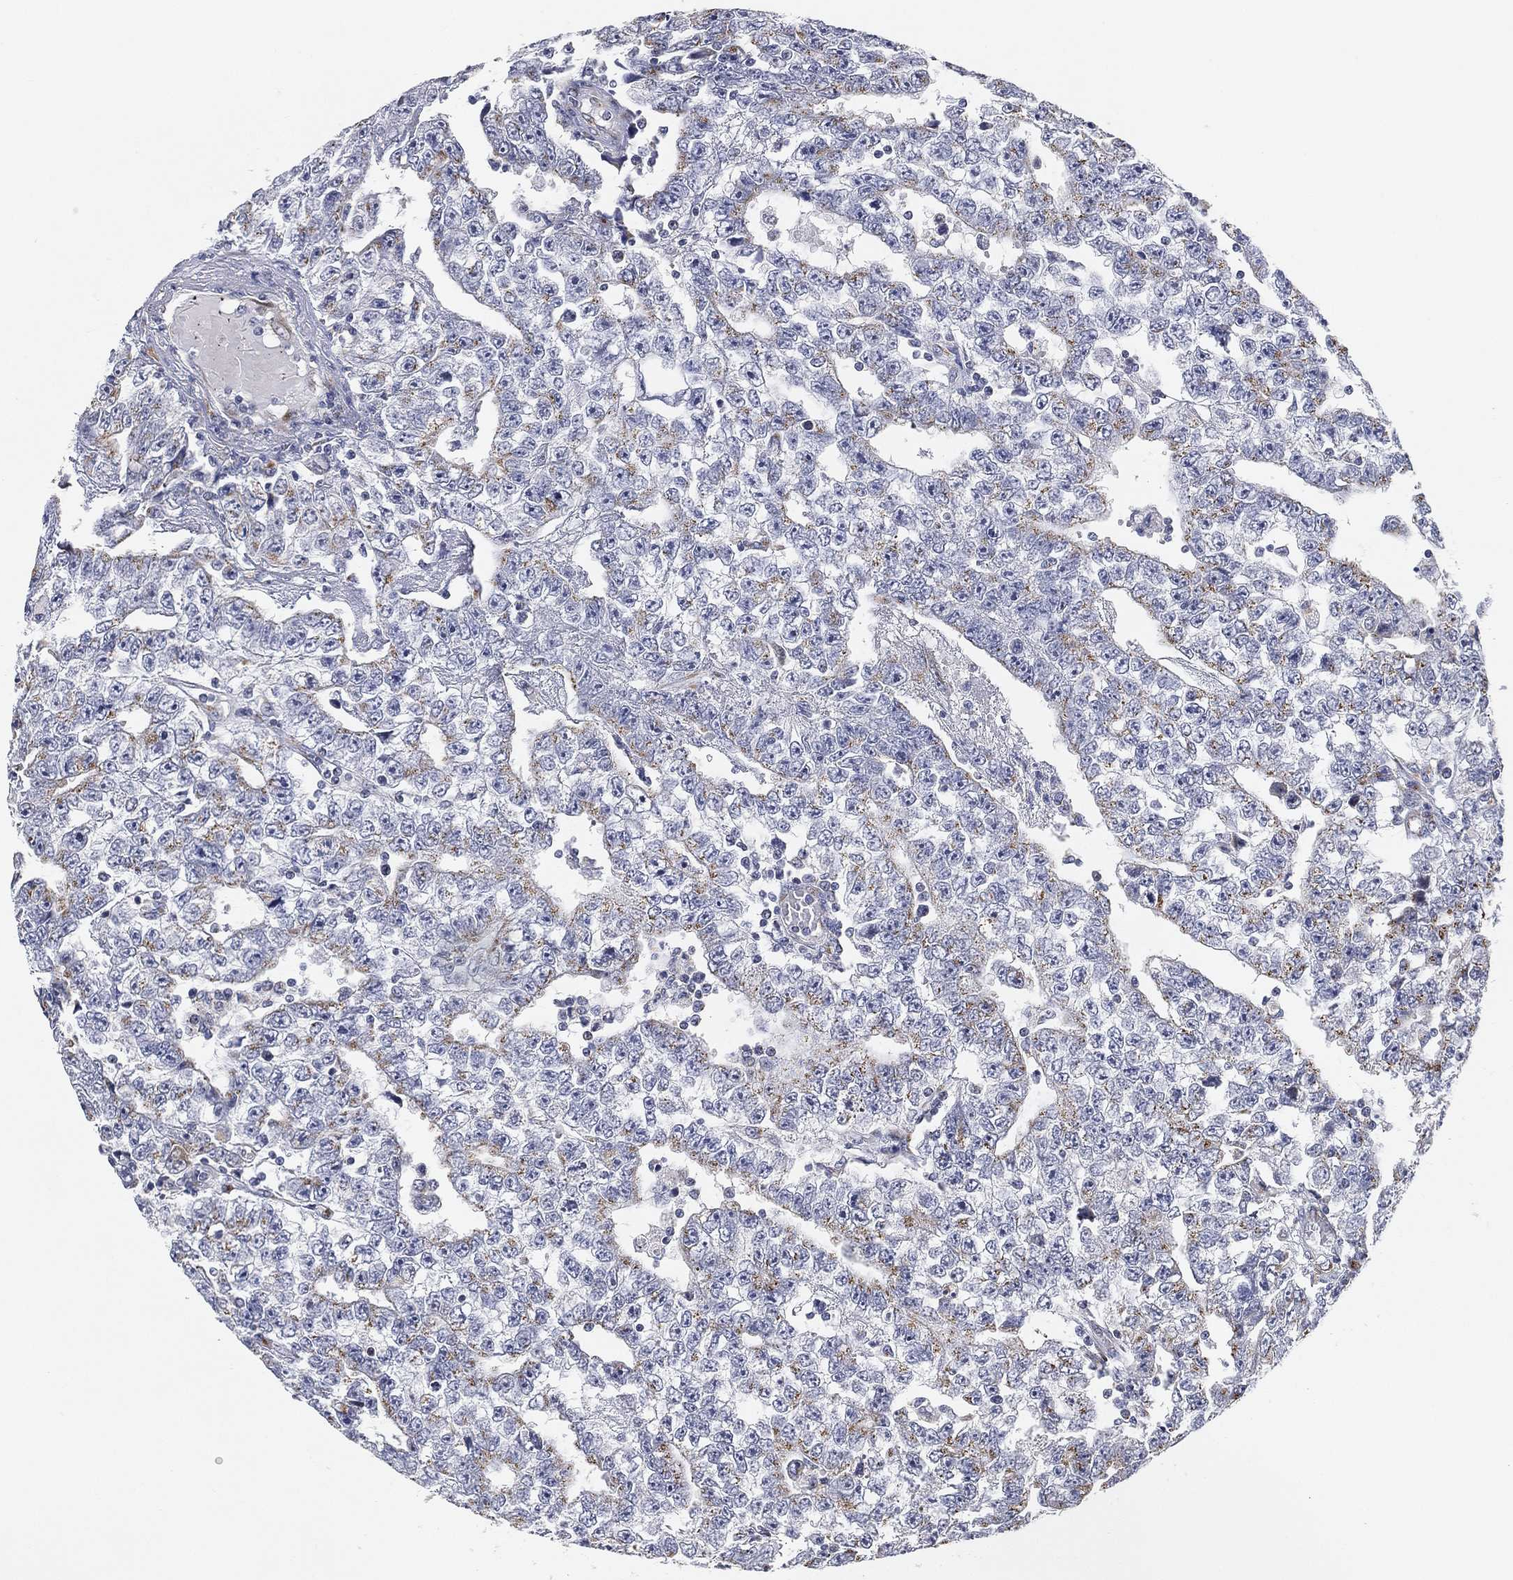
{"staining": {"intensity": "moderate", "quantity": "<25%", "location": "cytoplasmic/membranous"}, "tissue": "testis cancer", "cell_type": "Tumor cells", "image_type": "cancer", "snomed": [{"axis": "morphology", "description": "Carcinoma, Embryonal, NOS"}, {"axis": "topography", "description": "Testis"}], "caption": "This histopathology image reveals testis cancer stained with immunohistochemistry (IHC) to label a protein in brown. The cytoplasmic/membranous of tumor cells show moderate positivity for the protein. Nuclei are counter-stained blue.", "gene": "TICAM1", "patient": {"sex": "male", "age": 25}}